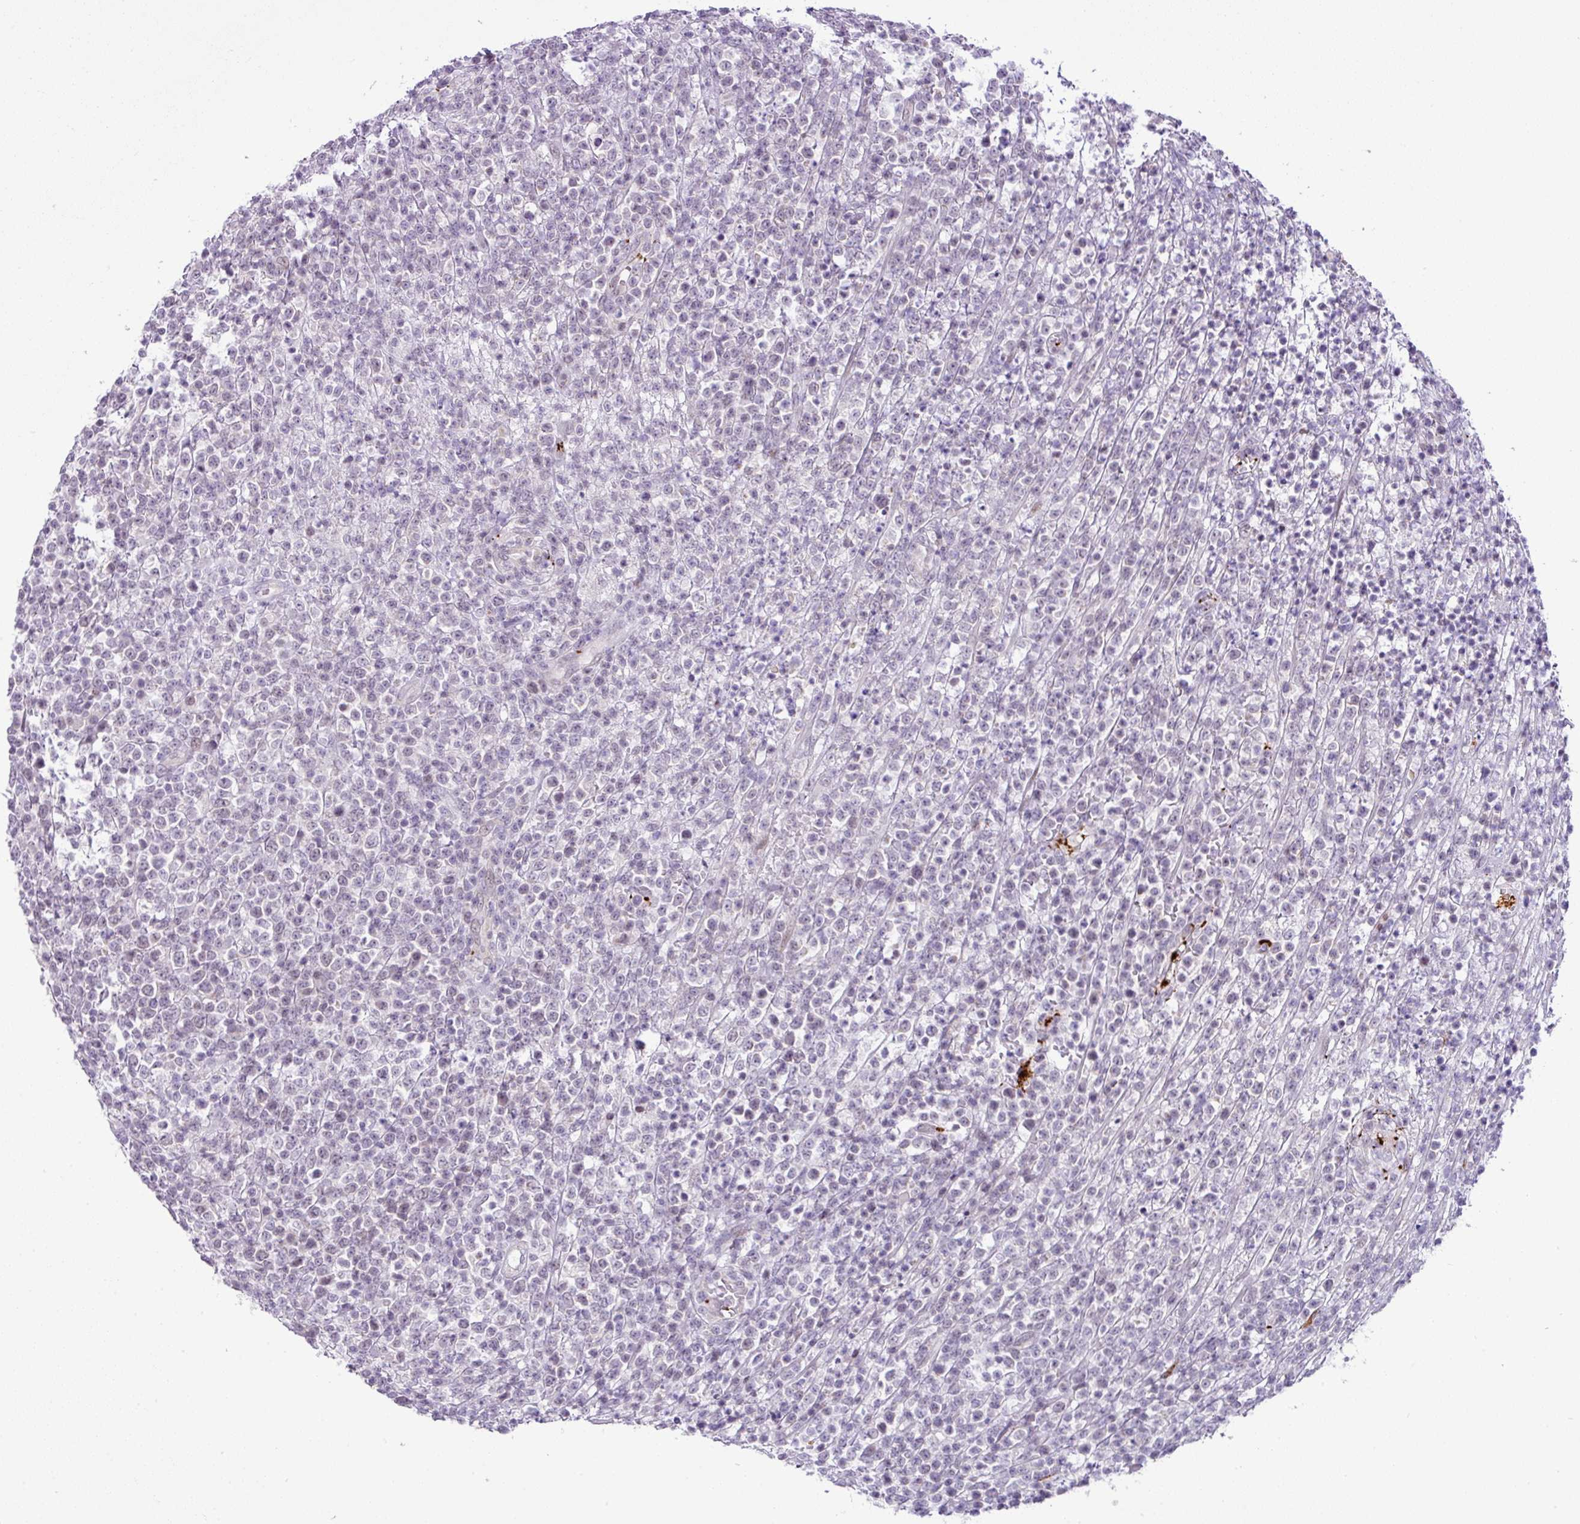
{"staining": {"intensity": "negative", "quantity": "none", "location": "none"}, "tissue": "lymphoma", "cell_type": "Tumor cells", "image_type": "cancer", "snomed": [{"axis": "morphology", "description": "Malignant lymphoma, non-Hodgkin's type, High grade"}, {"axis": "topography", "description": "Colon"}], "caption": "A micrograph of human high-grade malignant lymphoma, non-Hodgkin's type is negative for staining in tumor cells.", "gene": "CMTM5", "patient": {"sex": "female", "age": 53}}